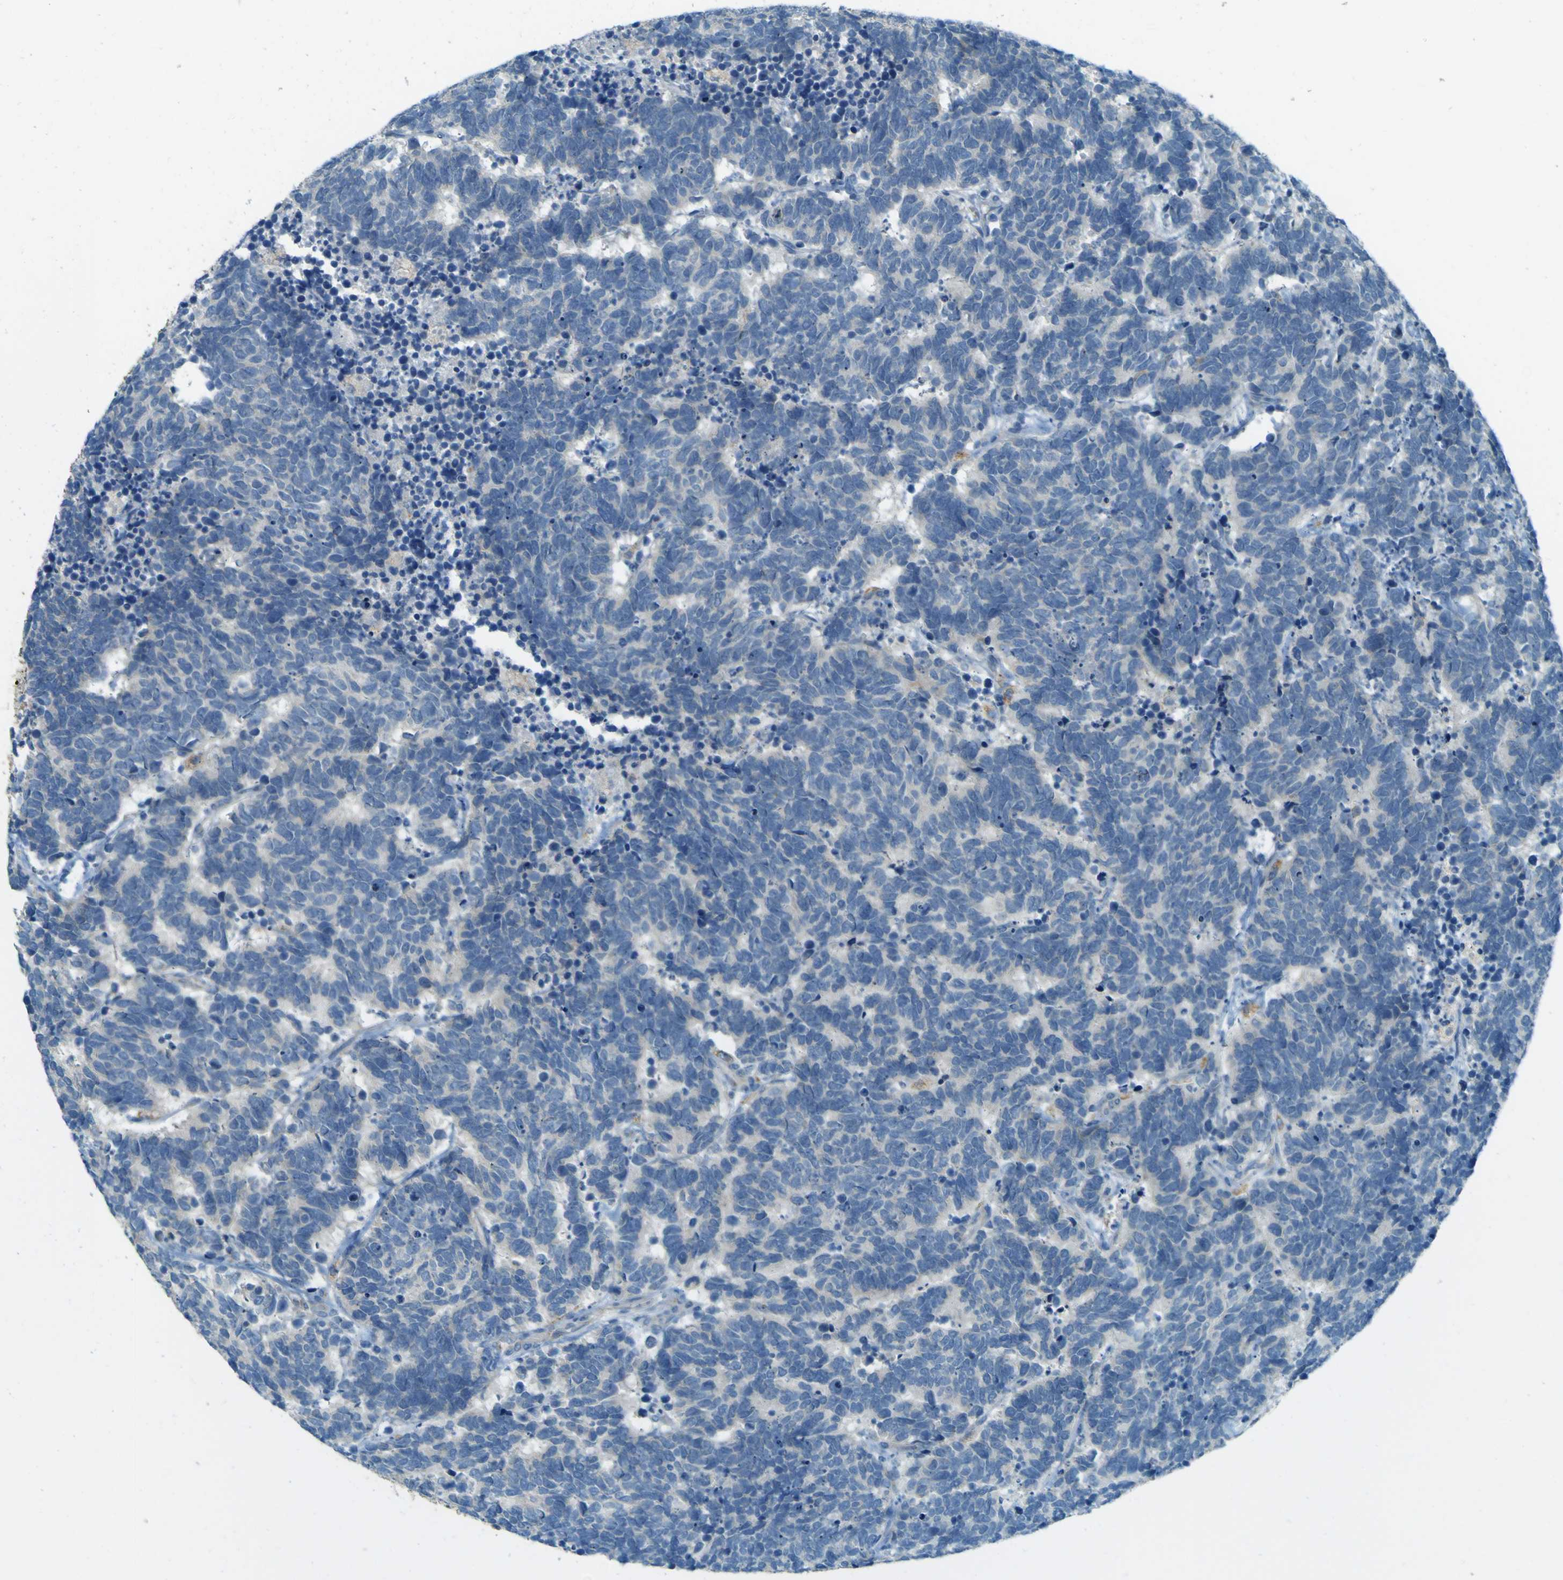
{"staining": {"intensity": "negative", "quantity": "none", "location": "none"}, "tissue": "carcinoid", "cell_type": "Tumor cells", "image_type": "cancer", "snomed": [{"axis": "morphology", "description": "Carcinoma, NOS"}, {"axis": "morphology", "description": "Carcinoid, malignant, NOS"}, {"axis": "topography", "description": "Urinary bladder"}], "caption": "The micrograph exhibits no staining of tumor cells in carcinoma.", "gene": "FKTN", "patient": {"sex": "male", "age": 57}}